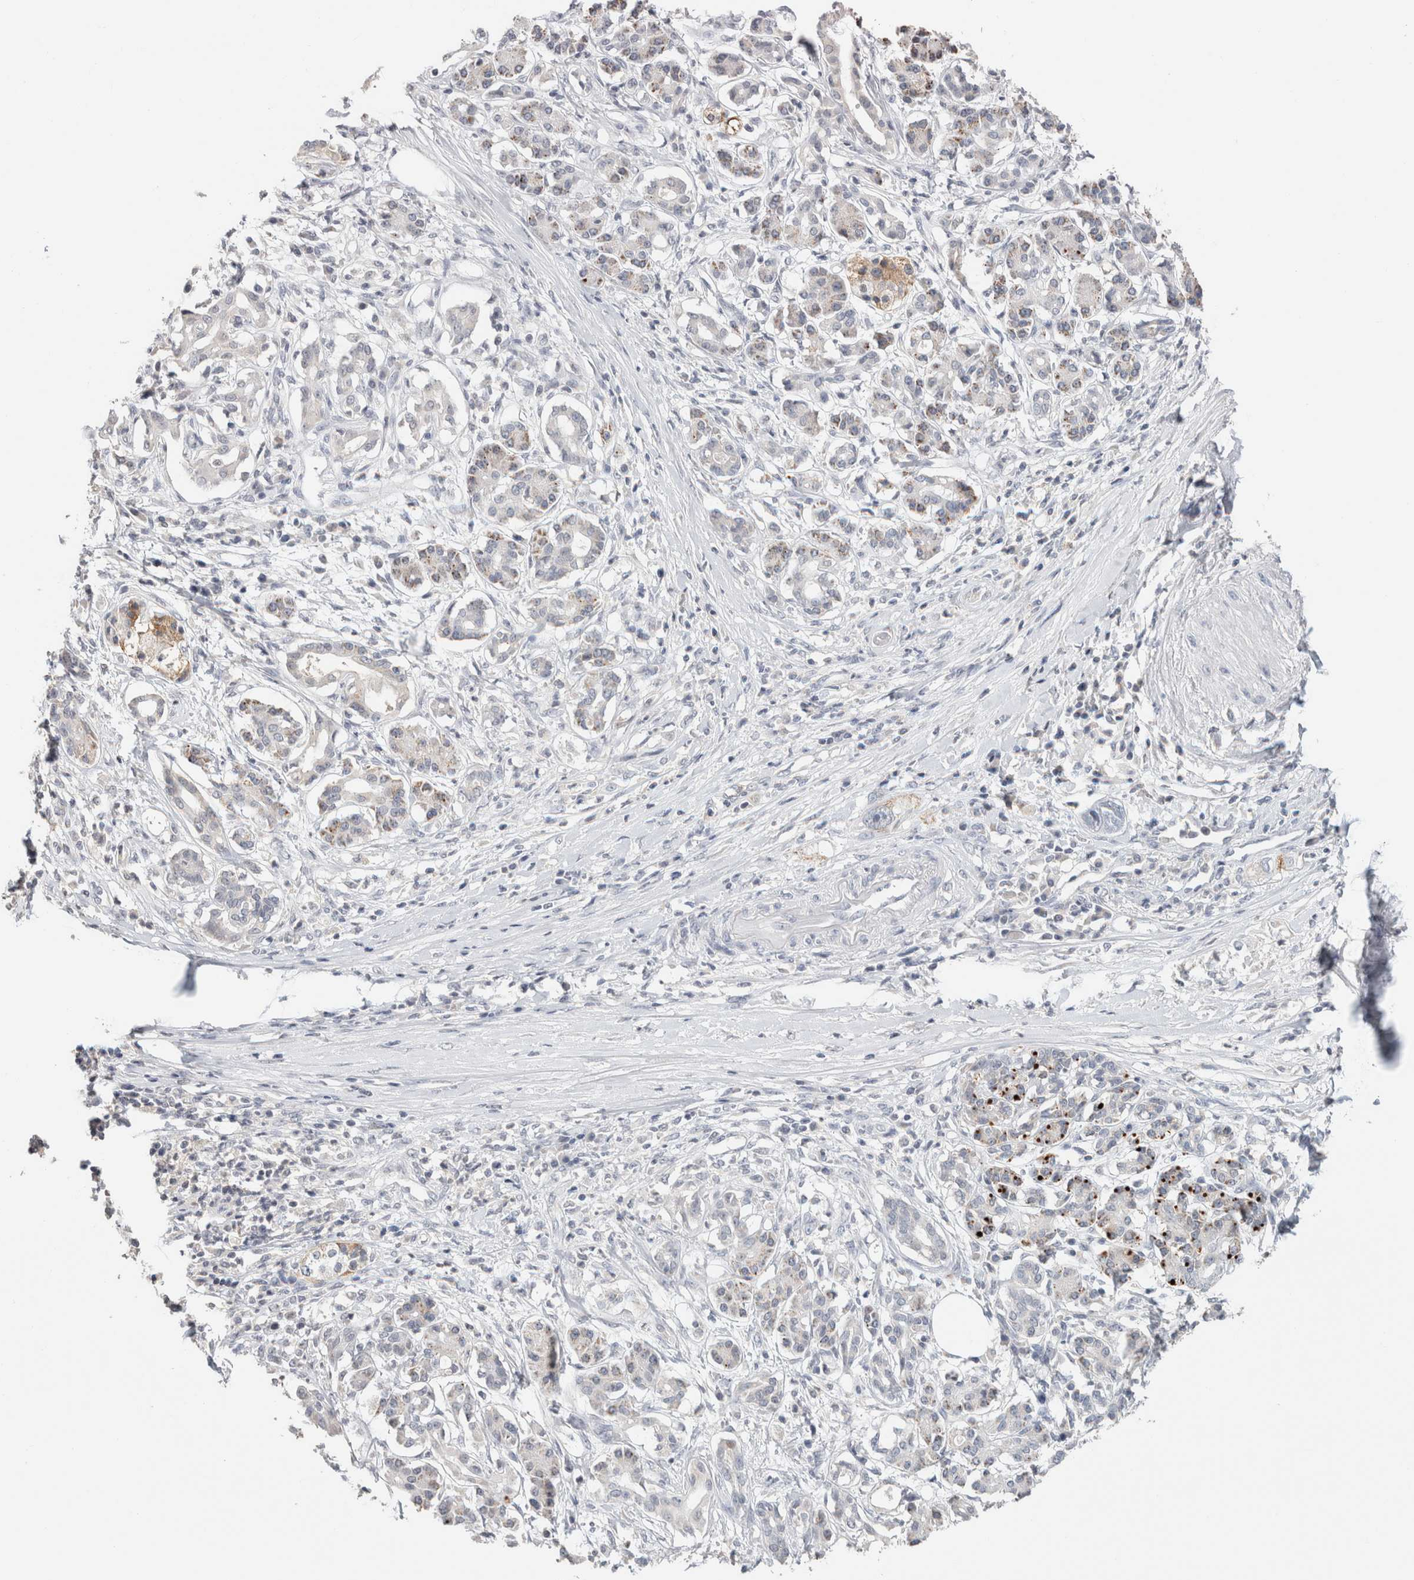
{"staining": {"intensity": "negative", "quantity": "none", "location": "none"}, "tissue": "pancreatic cancer", "cell_type": "Tumor cells", "image_type": "cancer", "snomed": [{"axis": "morphology", "description": "Adenocarcinoma, NOS"}, {"axis": "topography", "description": "Pancreas"}], "caption": "Tumor cells are negative for brown protein staining in pancreatic cancer. (DAB immunohistochemistry (IHC) visualized using brightfield microscopy, high magnification).", "gene": "CRAT", "patient": {"sex": "female", "age": 56}}